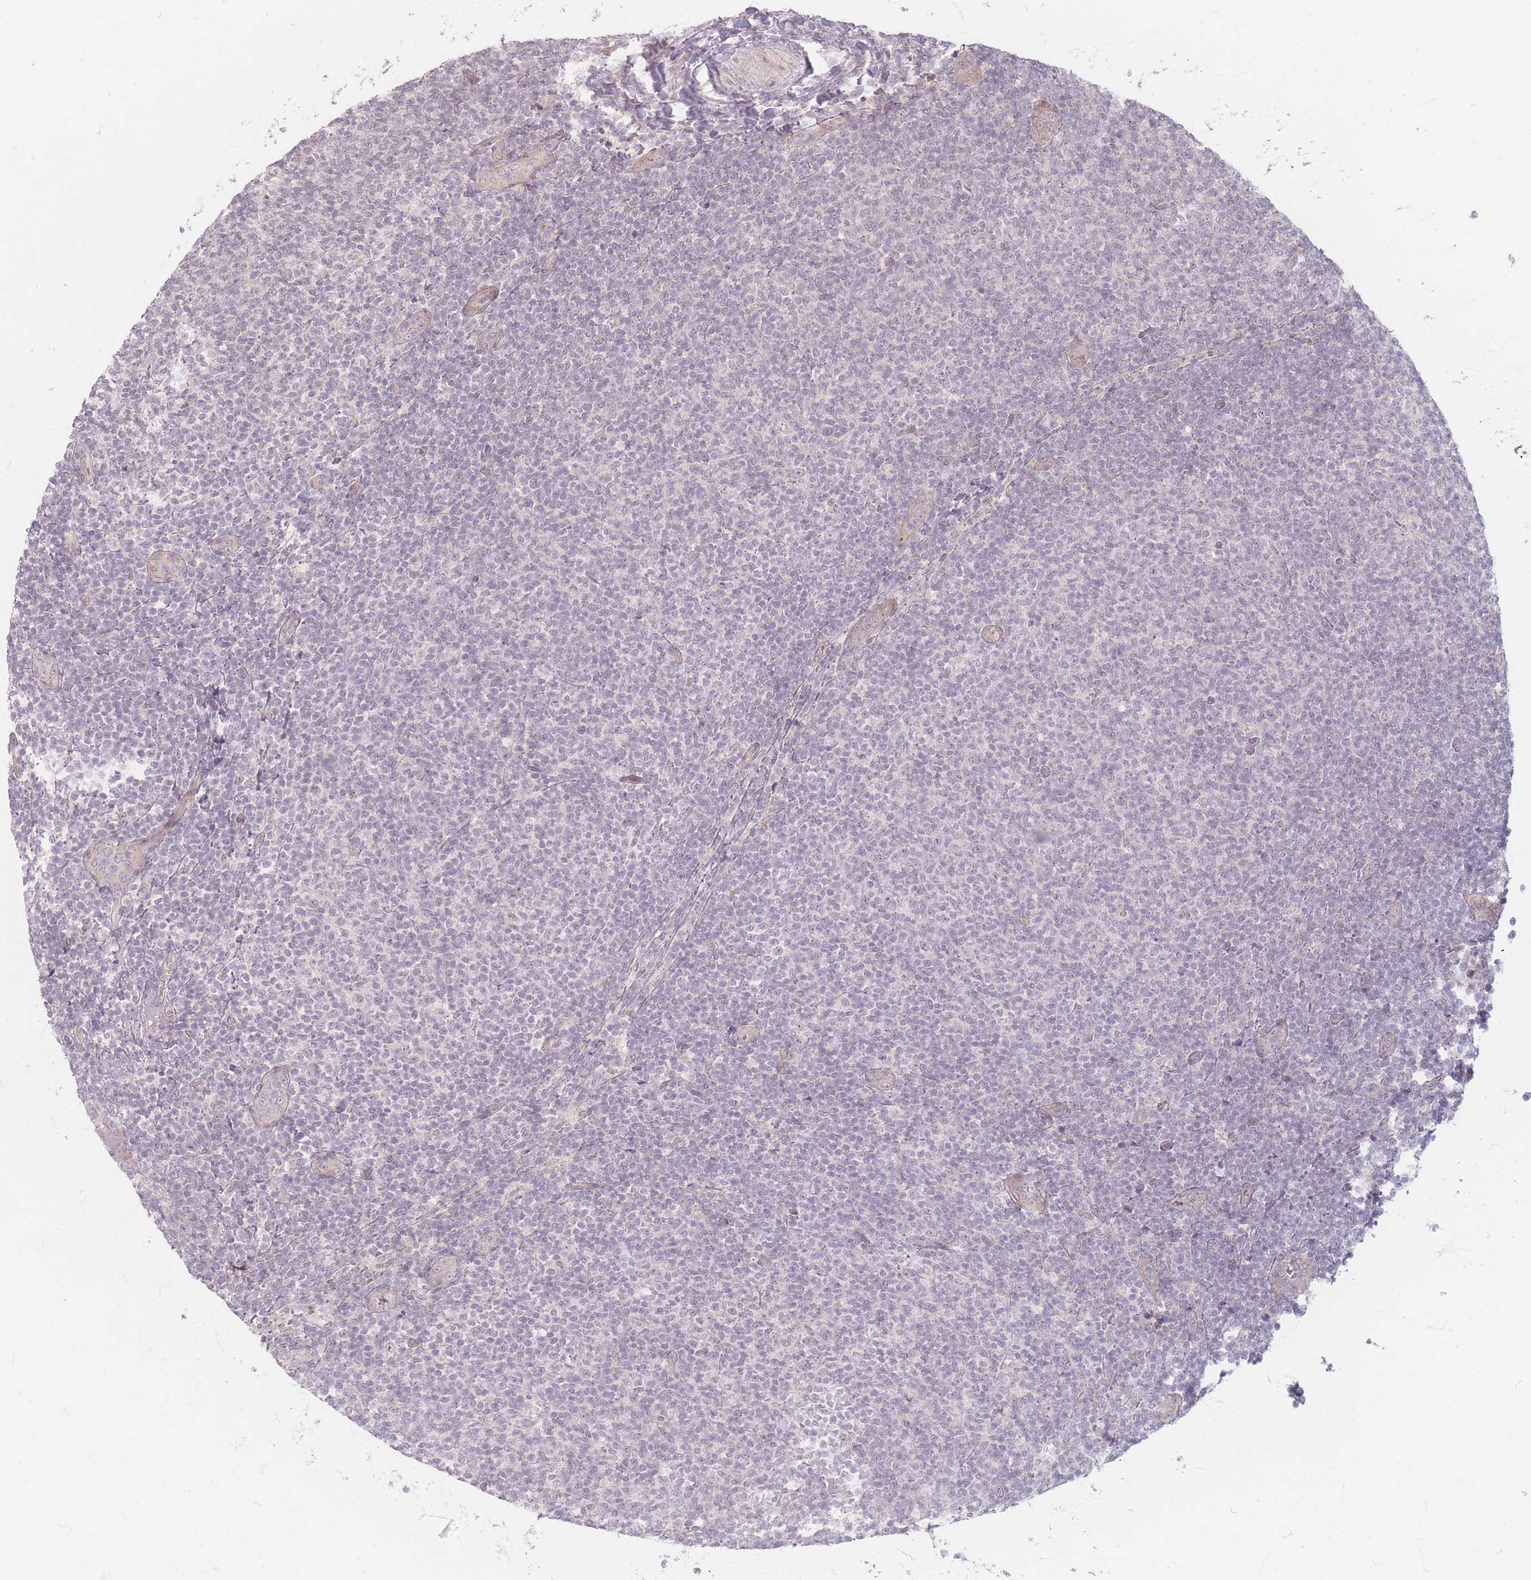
{"staining": {"intensity": "negative", "quantity": "none", "location": "none"}, "tissue": "lymphoma", "cell_type": "Tumor cells", "image_type": "cancer", "snomed": [{"axis": "morphology", "description": "Malignant lymphoma, non-Hodgkin's type, Low grade"}, {"axis": "topography", "description": "Lymph node"}], "caption": "Protein analysis of low-grade malignant lymphoma, non-Hodgkin's type demonstrates no significant positivity in tumor cells.", "gene": "GABRA6", "patient": {"sex": "male", "age": 66}}